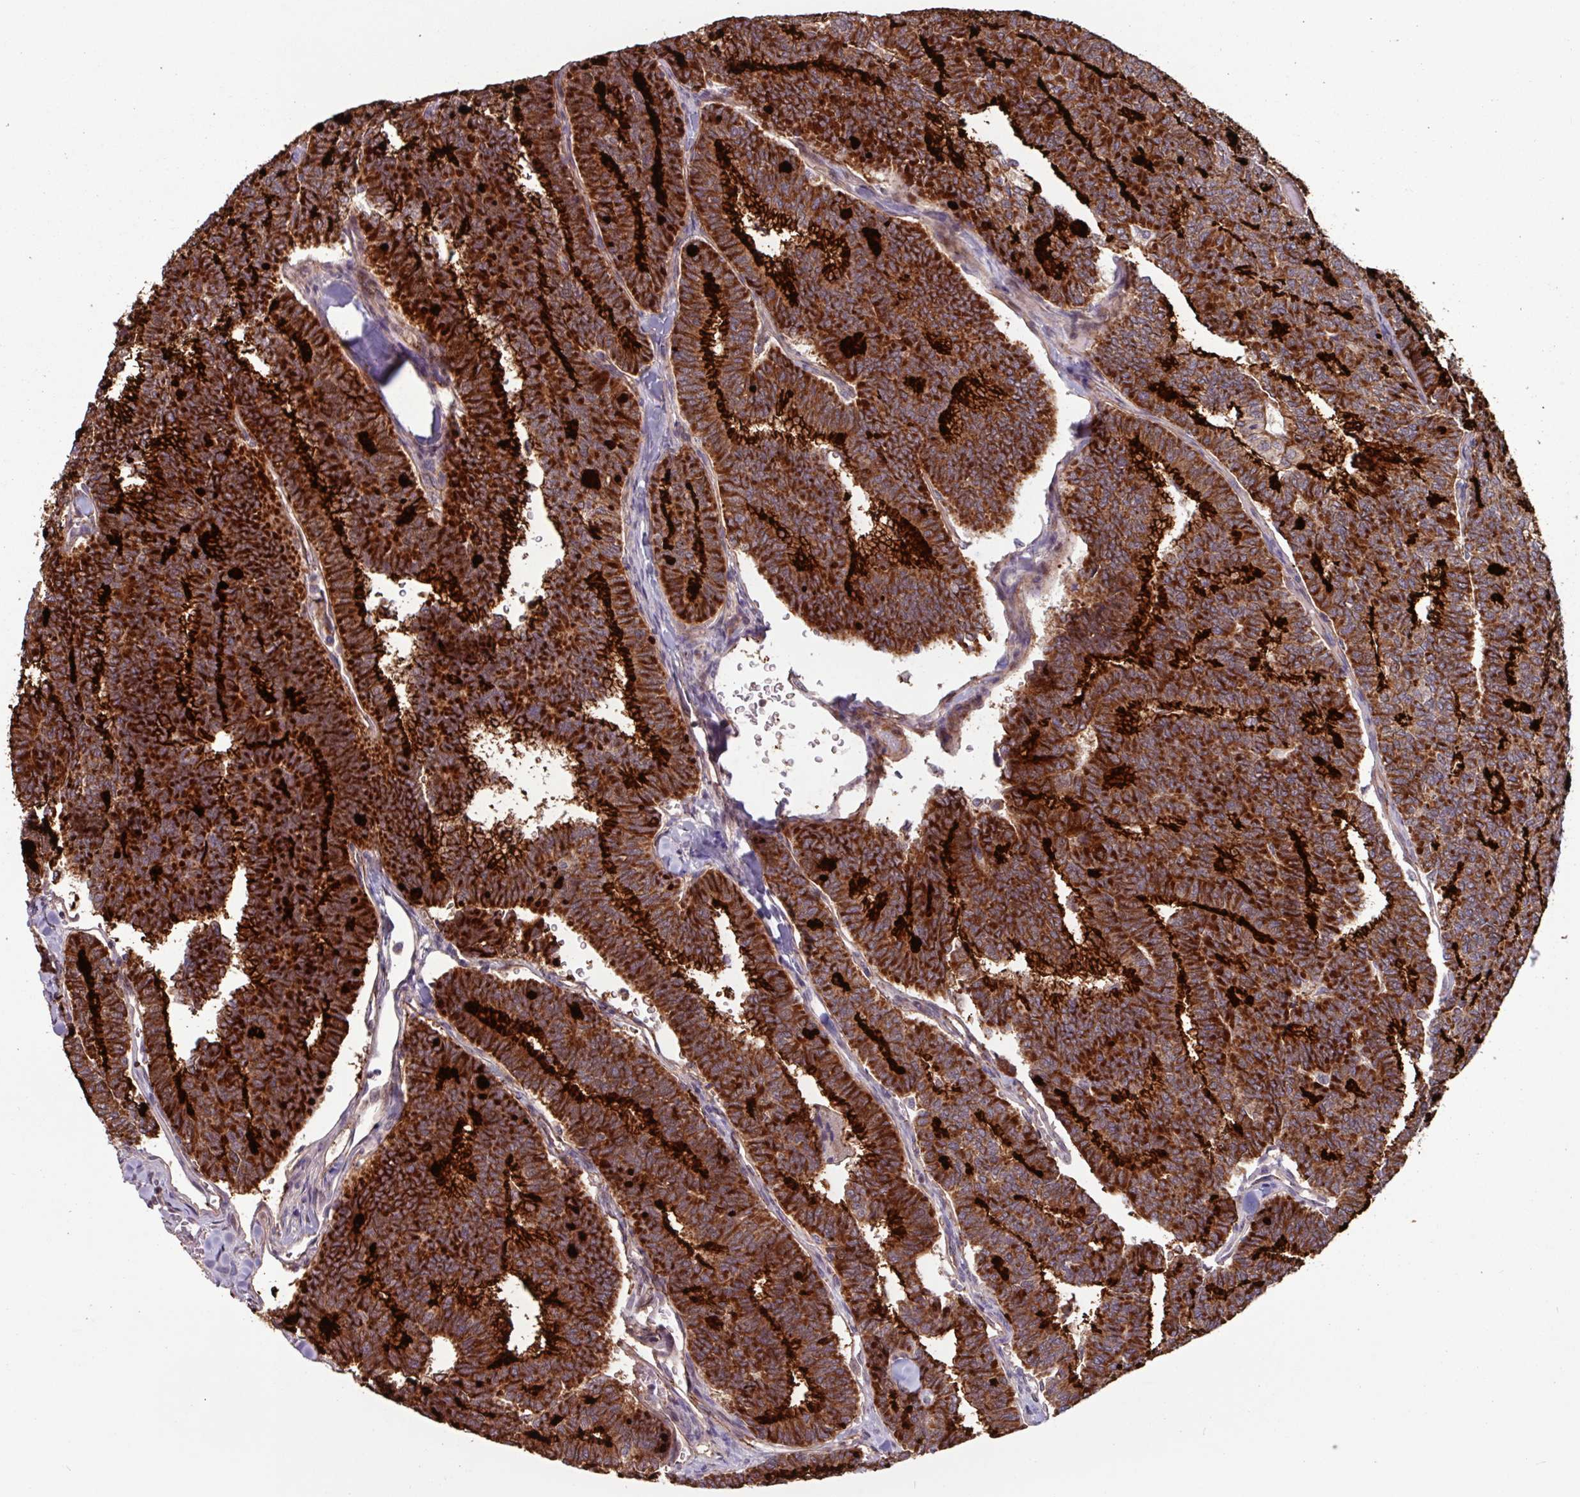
{"staining": {"intensity": "strong", "quantity": ">75%", "location": "cytoplasmic/membranous"}, "tissue": "thyroid cancer", "cell_type": "Tumor cells", "image_type": "cancer", "snomed": [{"axis": "morphology", "description": "Papillary adenocarcinoma, NOS"}, {"axis": "topography", "description": "Thyroid gland"}], "caption": "IHC micrograph of neoplastic tissue: thyroid papillary adenocarcinoma stained using IHC displays high levels of strong protein expression localized specifically in the cytoplasmic/membranous of tumor cells, appearing as a cytoplasmic/membranous brown color.", "gene": "TMEM88", "patient": {"sex": "female", "age": 35}}